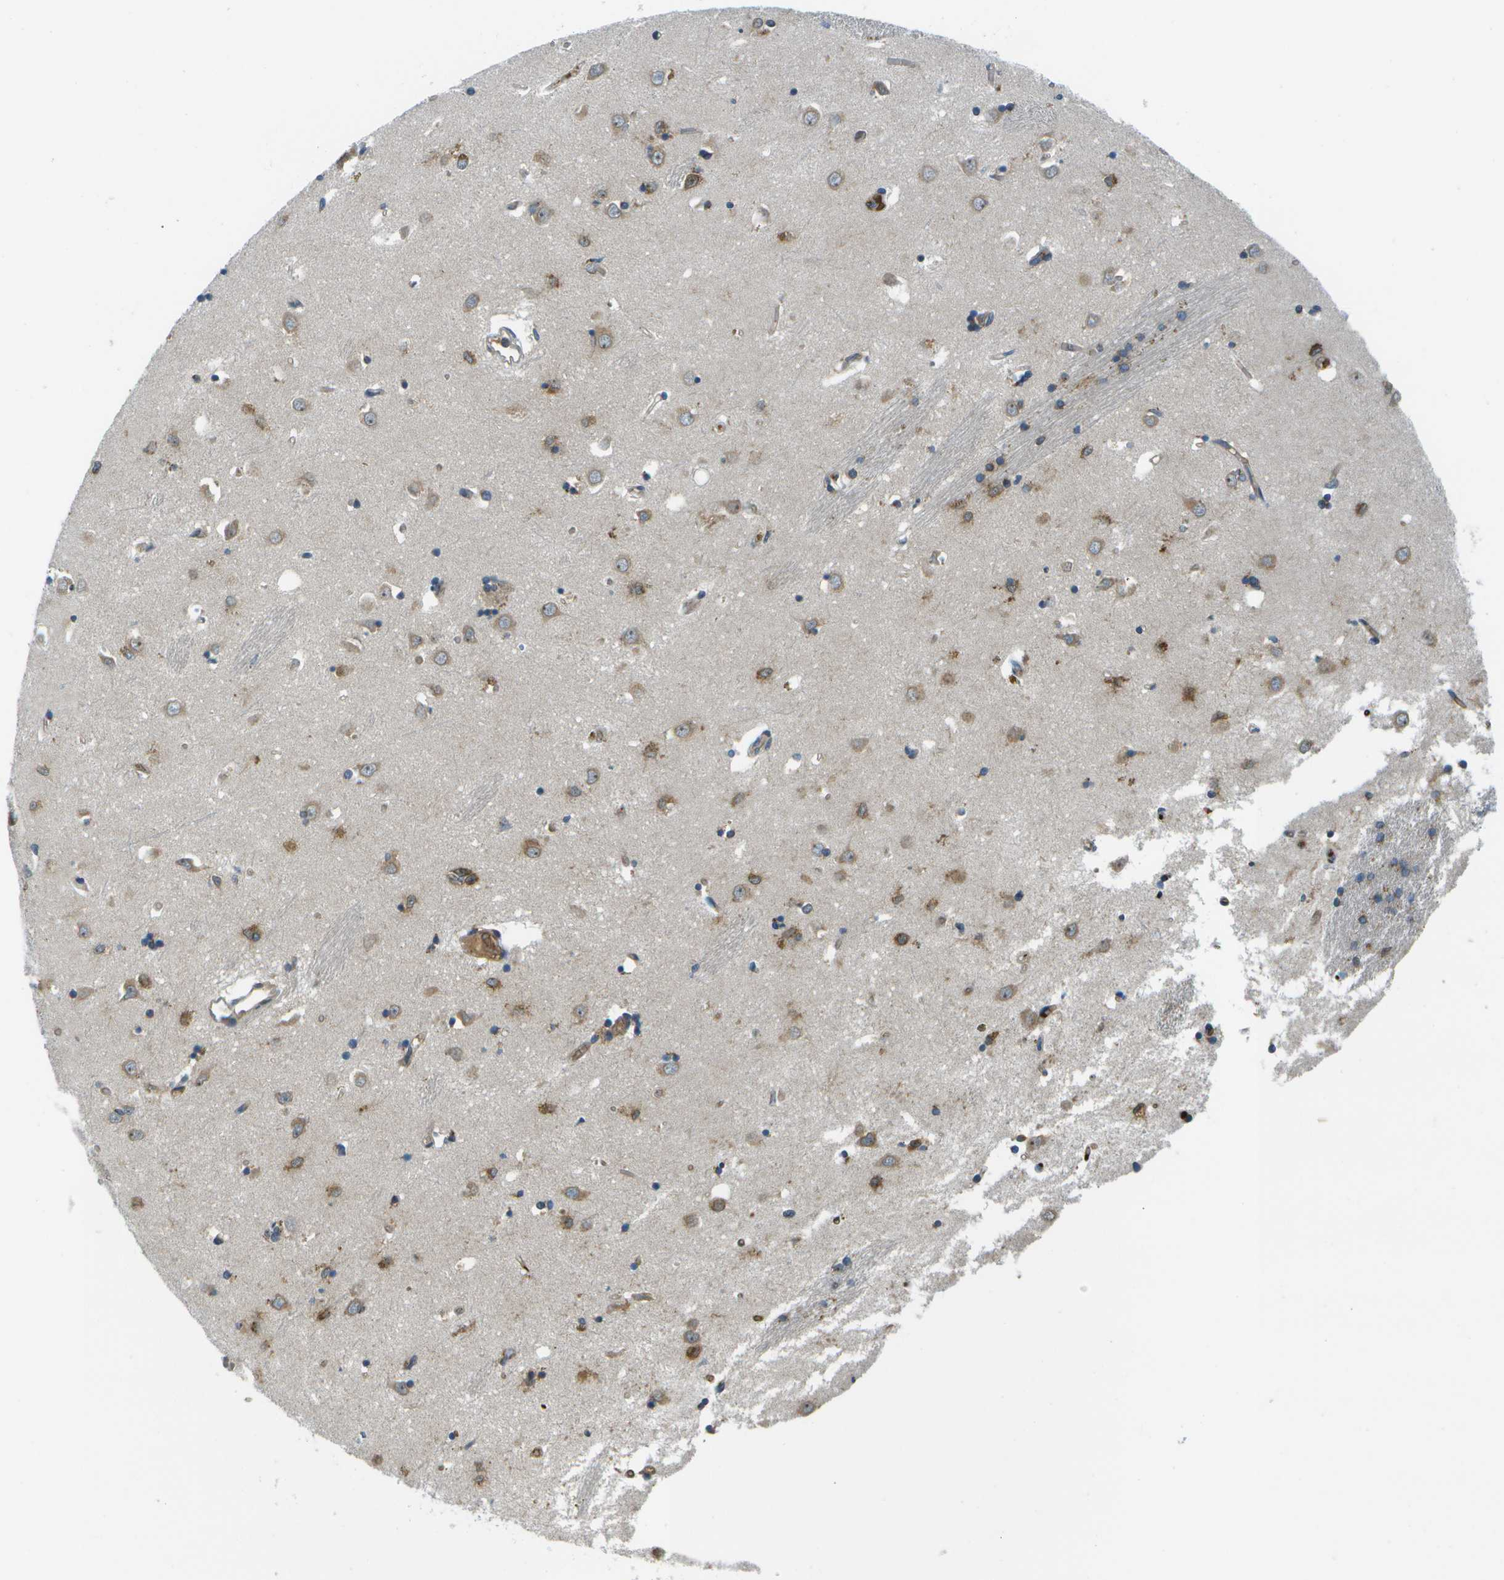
{"staining": {"intensity": "moderate", "quantity": "<25%", "location": "cytoplasmic/membranous"}, "tissue": "caudate", "cell_type": "Glial cells", "image_type": "normal", "snomed": [{"axis": "morphology", "description": "Normal tissue, NOS"}, {"axis": "topography", "description": "Lateral ventricle wall"}], "caption": "Protein analysis of benign caudate shows moderate cytoplasmic/membranous positivity in about <25% of glial cells.", "gene": "CTIF", "patient": {"sex": "female", "age": 19}}